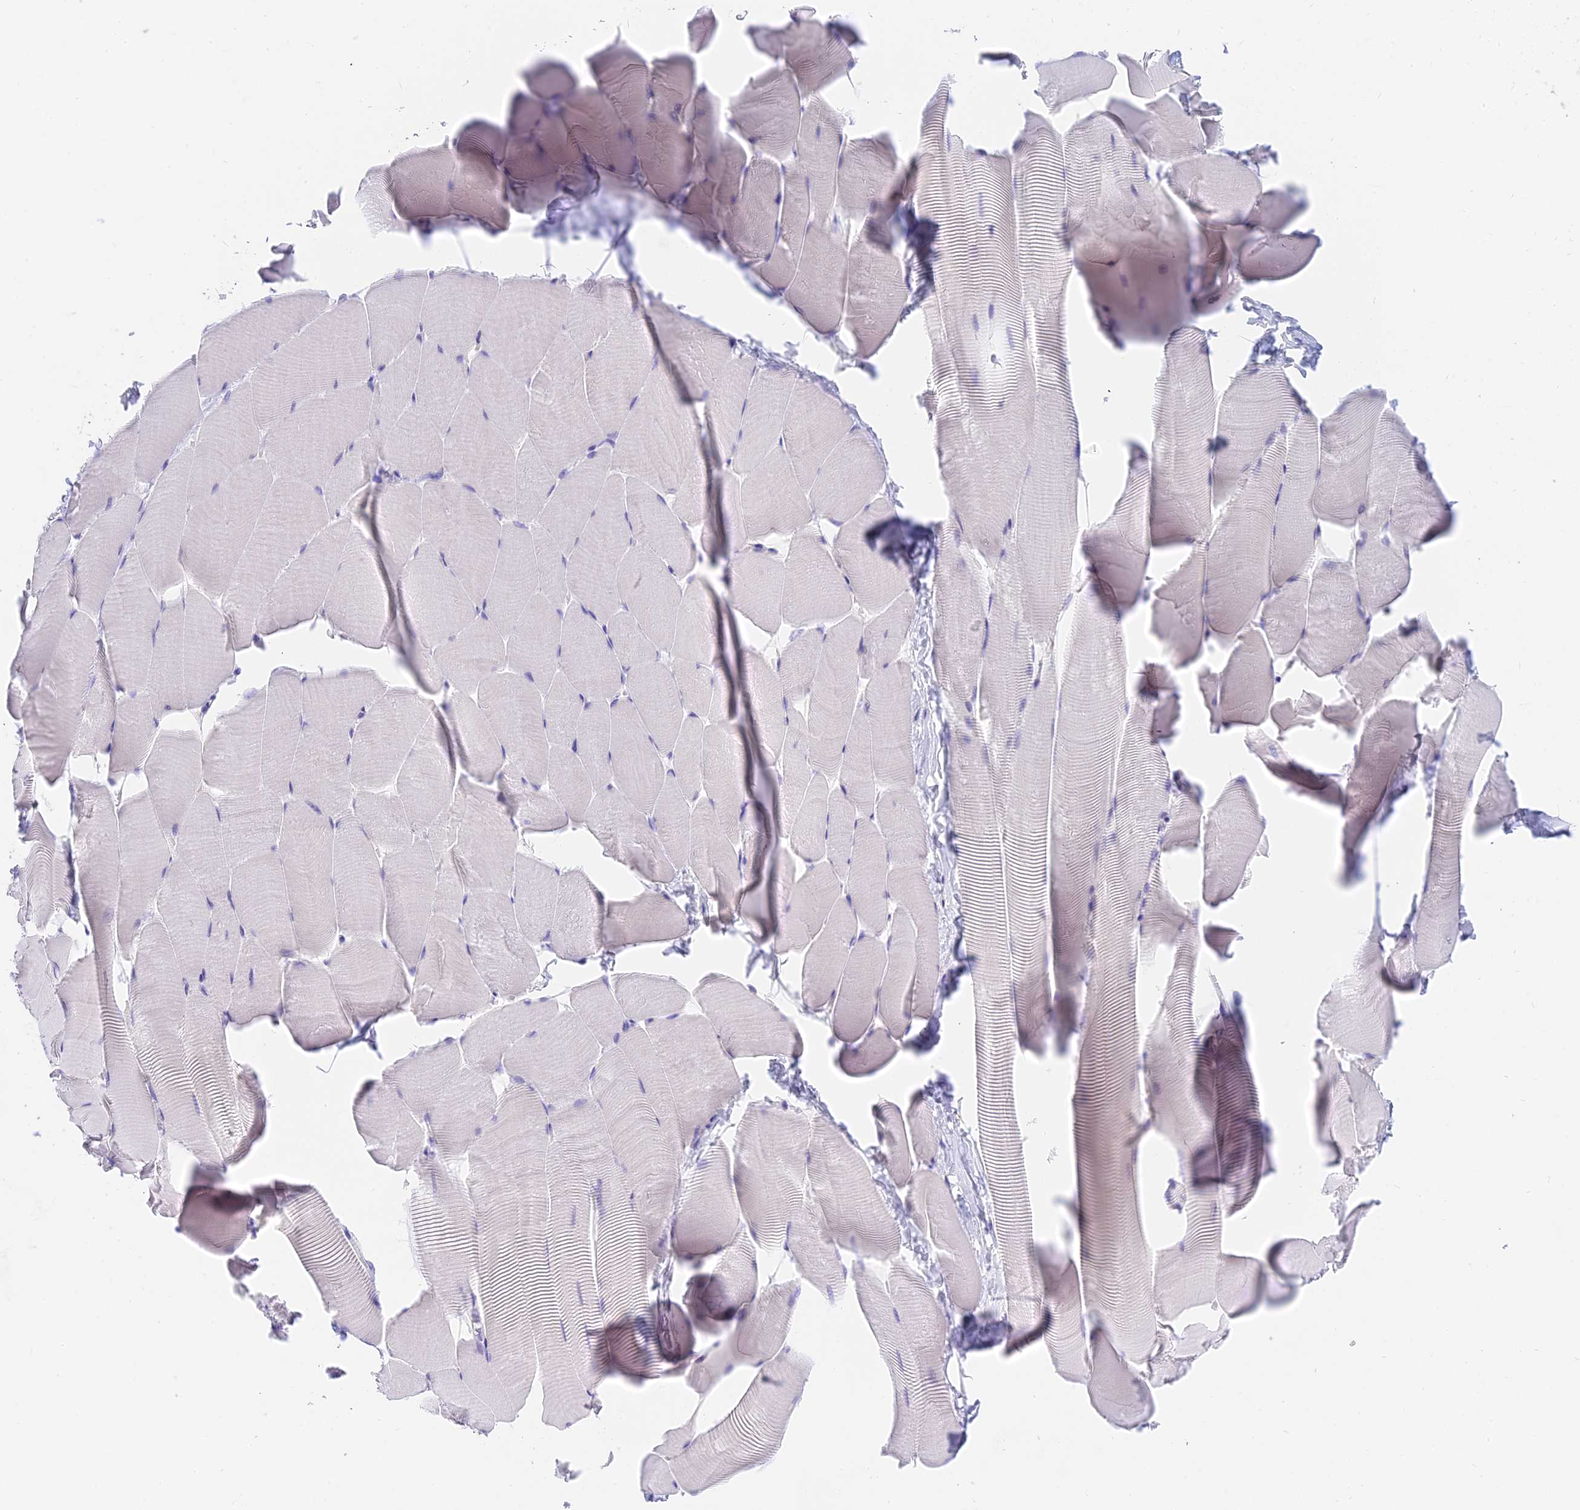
{"staining": {"intensity": "negative", "quantity": "none", "location": "none"}, "tissue": "skeletal muscle", "cell_type": "Myocytes", "image_type": "normal", "snomed": [{"axis": "morphology", "description": "Normal tissue, NOS"}, {"axis": "topography", "description": "Skeletal muscle"}], "caption": "The histopathology image exhibits no significant staining in myocytes of skeletal muscle.", "gene": "SLC36A2", "patient": {"sex": "male", "age": 25}}